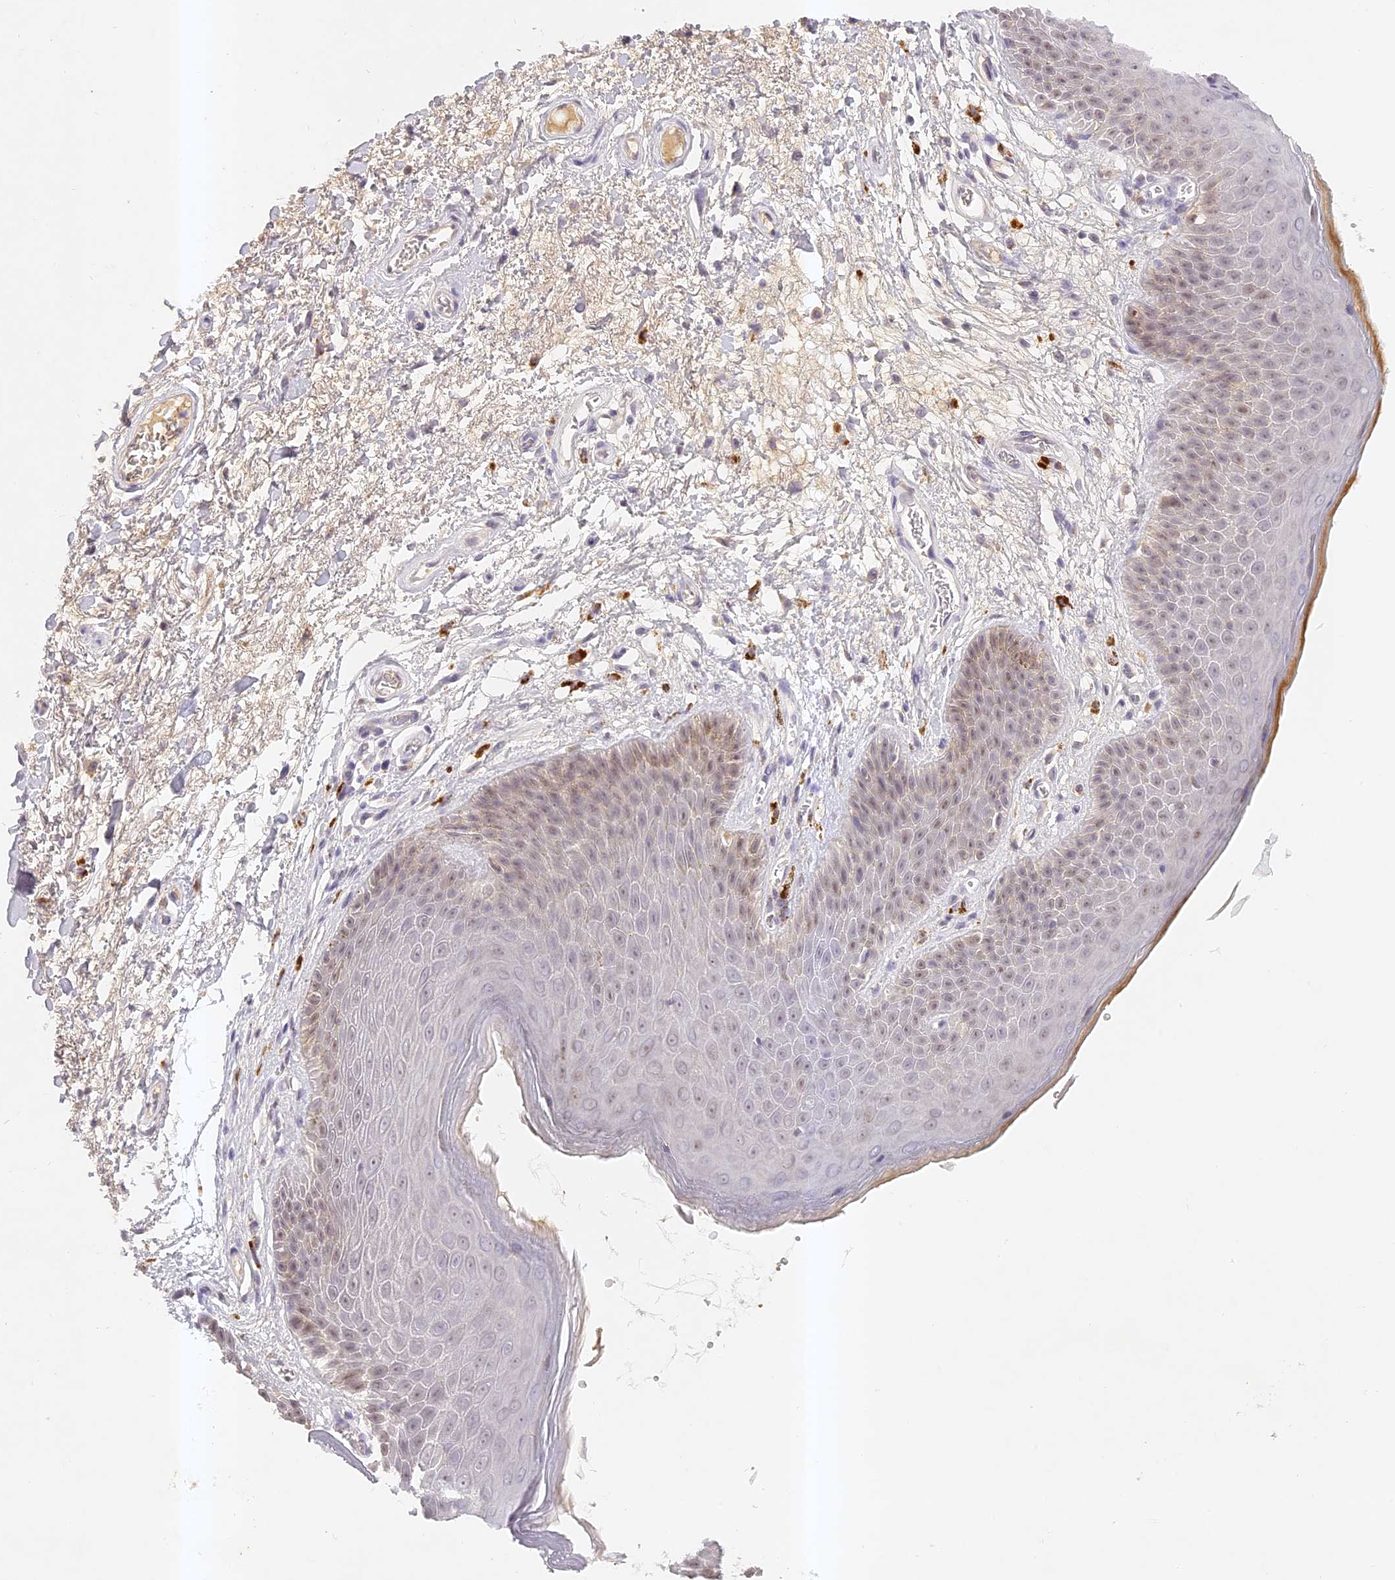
{"staining": {"intensity": "moderate", "quantity": "25%-75%", "location": "nuclear"}, "tissue": "skin", "cell_type": "Epidermal cells", "image_type": "normal", "snomed": [{"axis": "morphology", "description": "Normal tissue, NOS"}, {"axis": "topography", "description": "Anal"}], "caption": "Human skin stained for a protein (brown) exhibits moderate nuclear positive staining in about 25%-75% of epidermal cells.", "gene": "ELL3", "patient": {"sex": "male", "age": 74}}